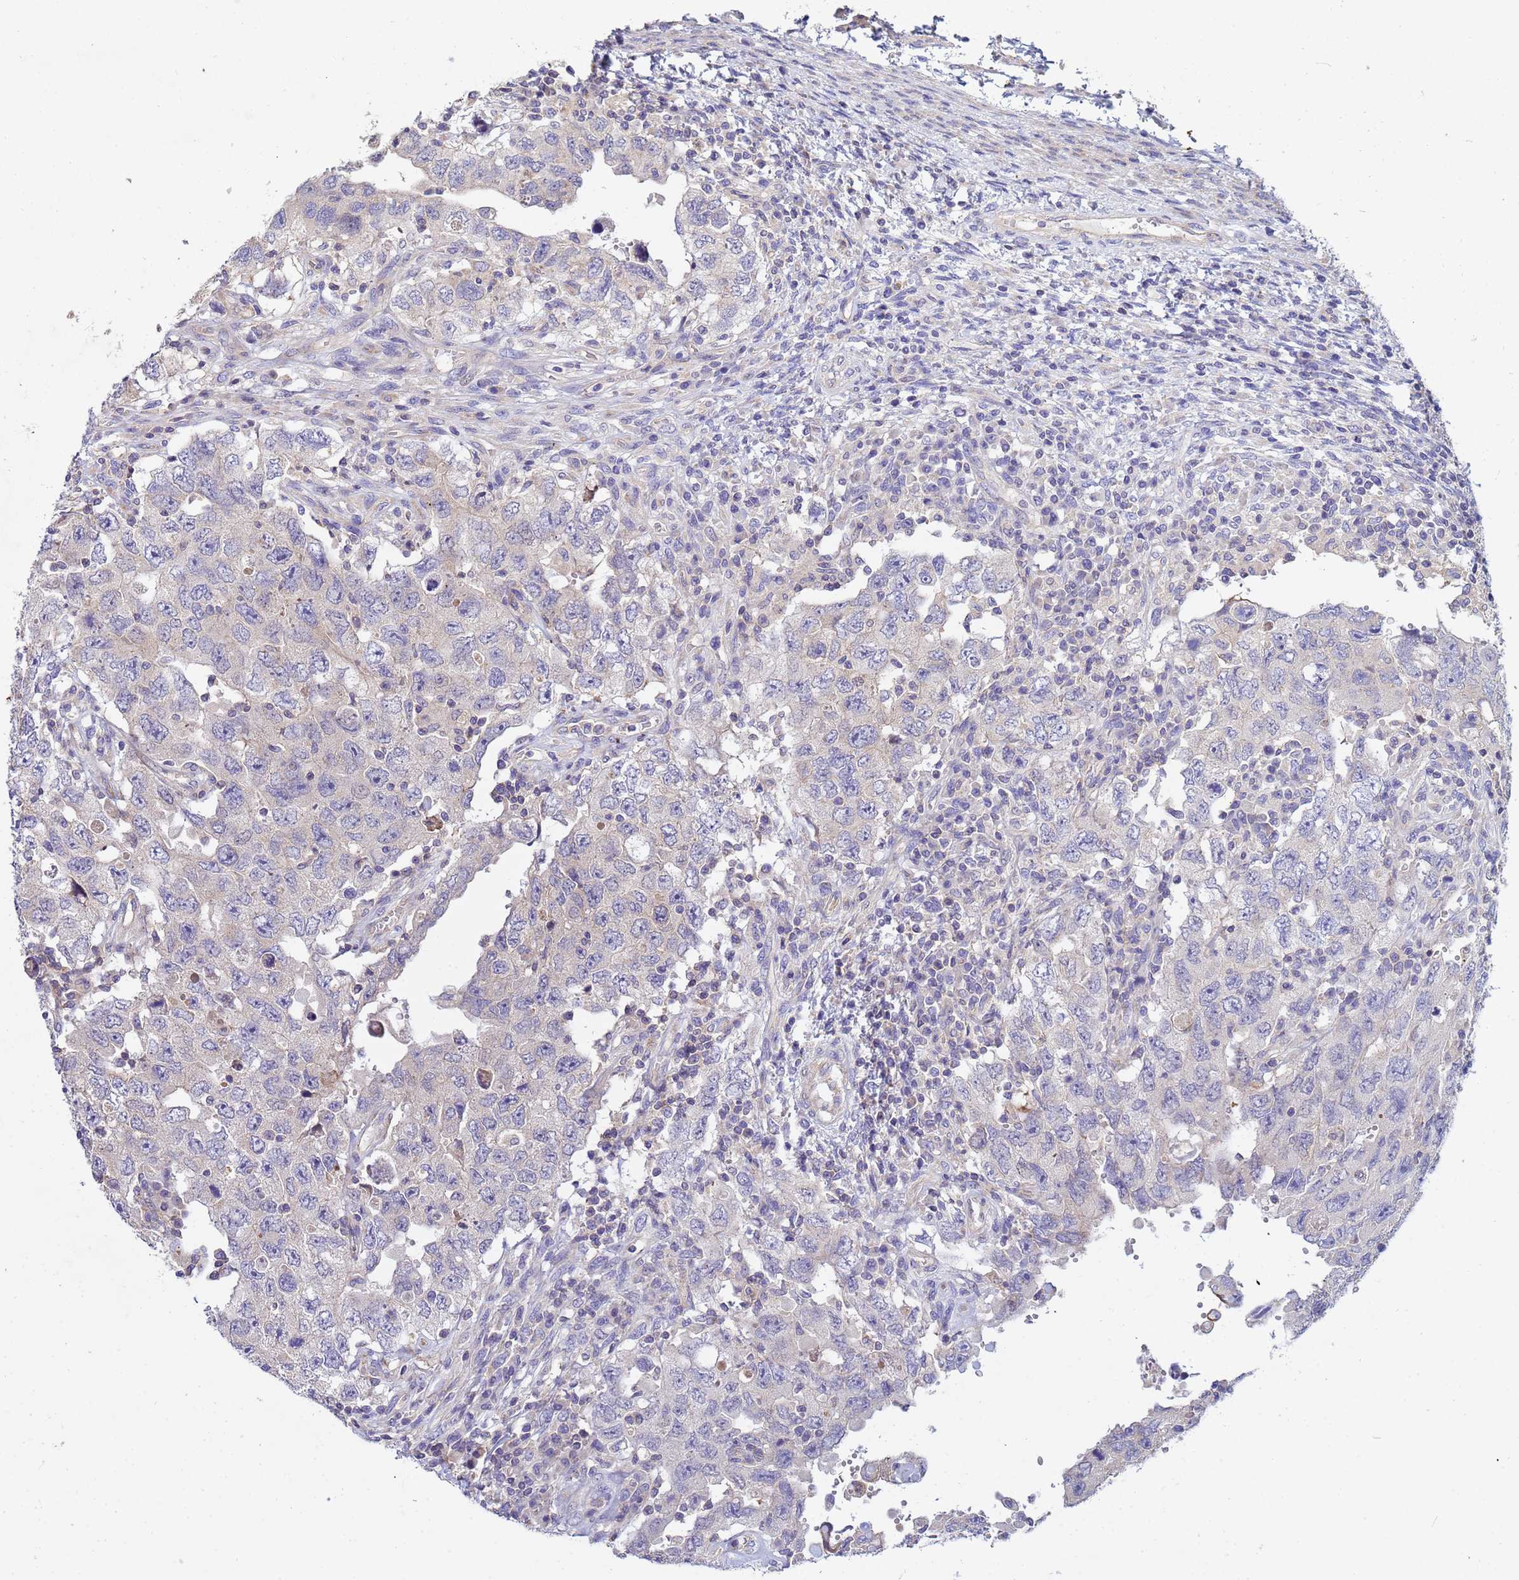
{"staining": {"intensity": "negative", "quantity": "none", "location": "none"}, "tissue": "testis cancer", "cell_type": "Tumor cells", "image_type": "cancer", "snomed": [{"axis": "morphology", "description": "Carcinoma, Embryonal, NOS"}, {"axis": "topography", "description": "Testis"}], "caption": "High magnification brightfield microscopy of testis cancer (embryonal carcinoma) stained with DAB (brown) and counterstained with hematoxylin (blue): tumor cells show no significant staining.", "gene": "CDC34", "patient": {"sex": "male", "age": 26}}